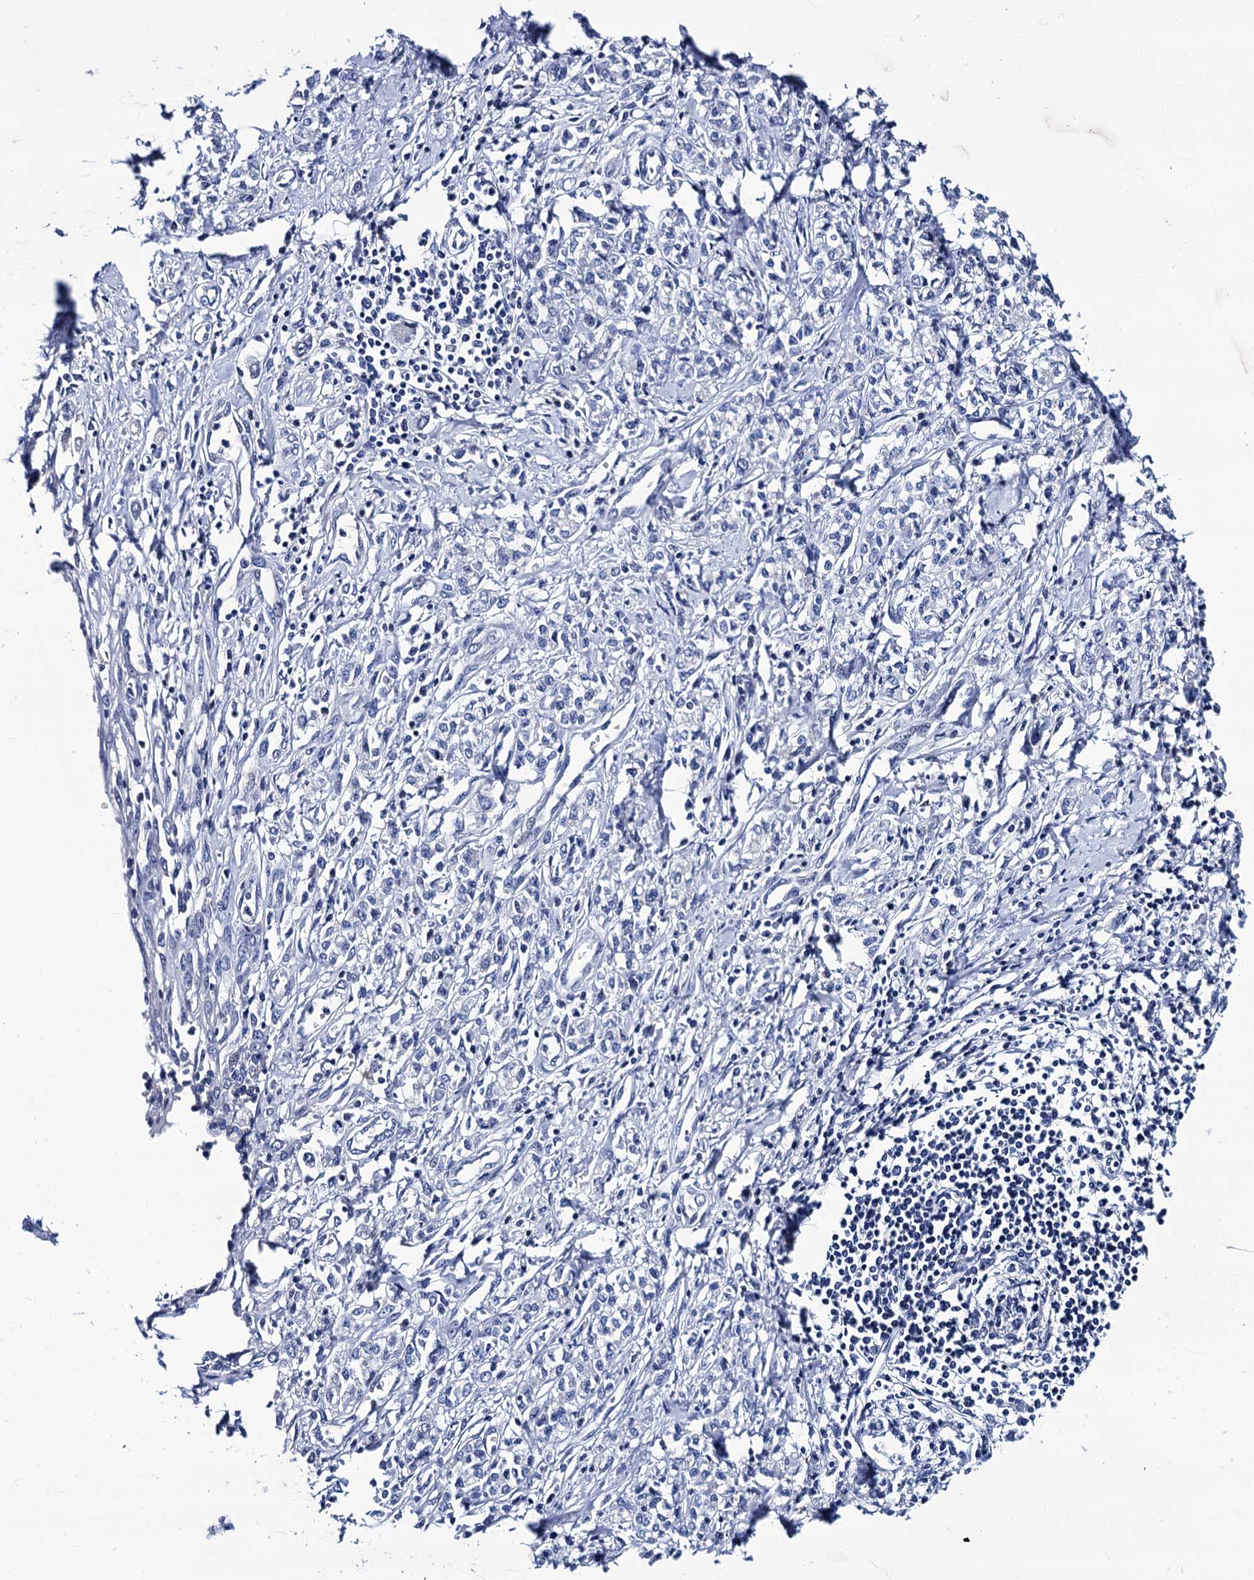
{"staining": {"intensity": "negative", "quantity": "none", "location": "none"}, "tissue": "stomach cancer", "cell_type": "Tumor cells", "image_type": "cancer", "snomed": [{"axis": "morphology", "description": "Adenocarcinoma, NOS"}, {"axis": "topography", "description": "Stomach"}], "caption": "A high-resolution histopathology image shows immunohistochemistry staining of stomach adenocarcinoma, which demonstrates no significant positivity in tumor cells.", "gene": "LRRC30", "patient": {"sex": "female", "age": 76}}